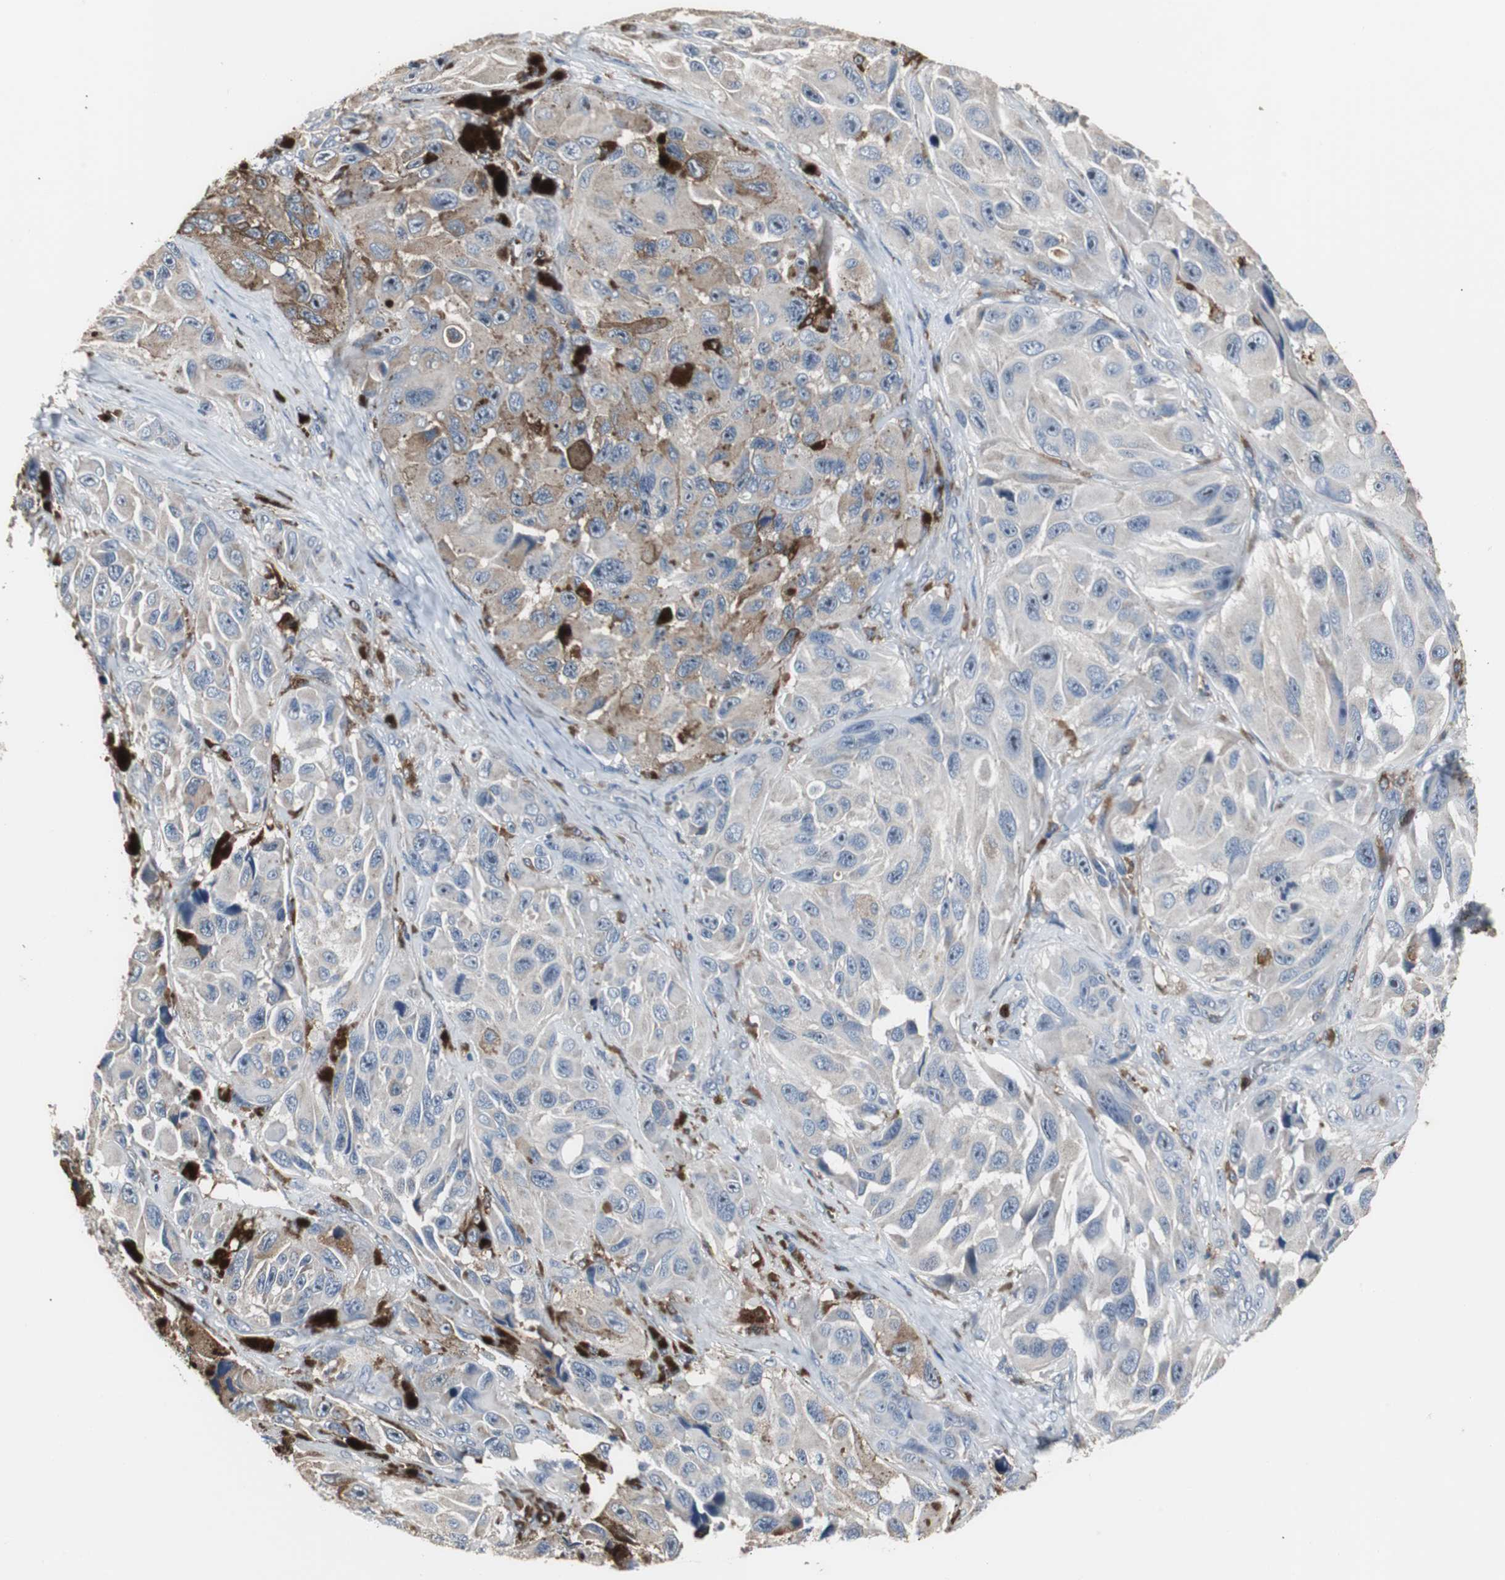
{"staining": {"intensity": "moderate", "quantity": "<25%", "location": "cytoplasmic/membranous"}, "tissue": "melanoma", "cell_type": "Tumor cells", "image_type": "cancer", "snomed": [{"axis": "morphology", "description": "Malignant melanoma, NOS"}, {"axis": "topography", "description": "Skin"}], "caption": "Immunohistochemical staining of melanoma displays low levels of moderate cytoplasmic/membranous staining in about <25% of tumor cells. (Stains: DAB in brown, nuclei in blue, Microscopy: brightfield microscopy at high magnification).", "gene": "NCF2", "patient": {"sex": "female", "age": 73}}